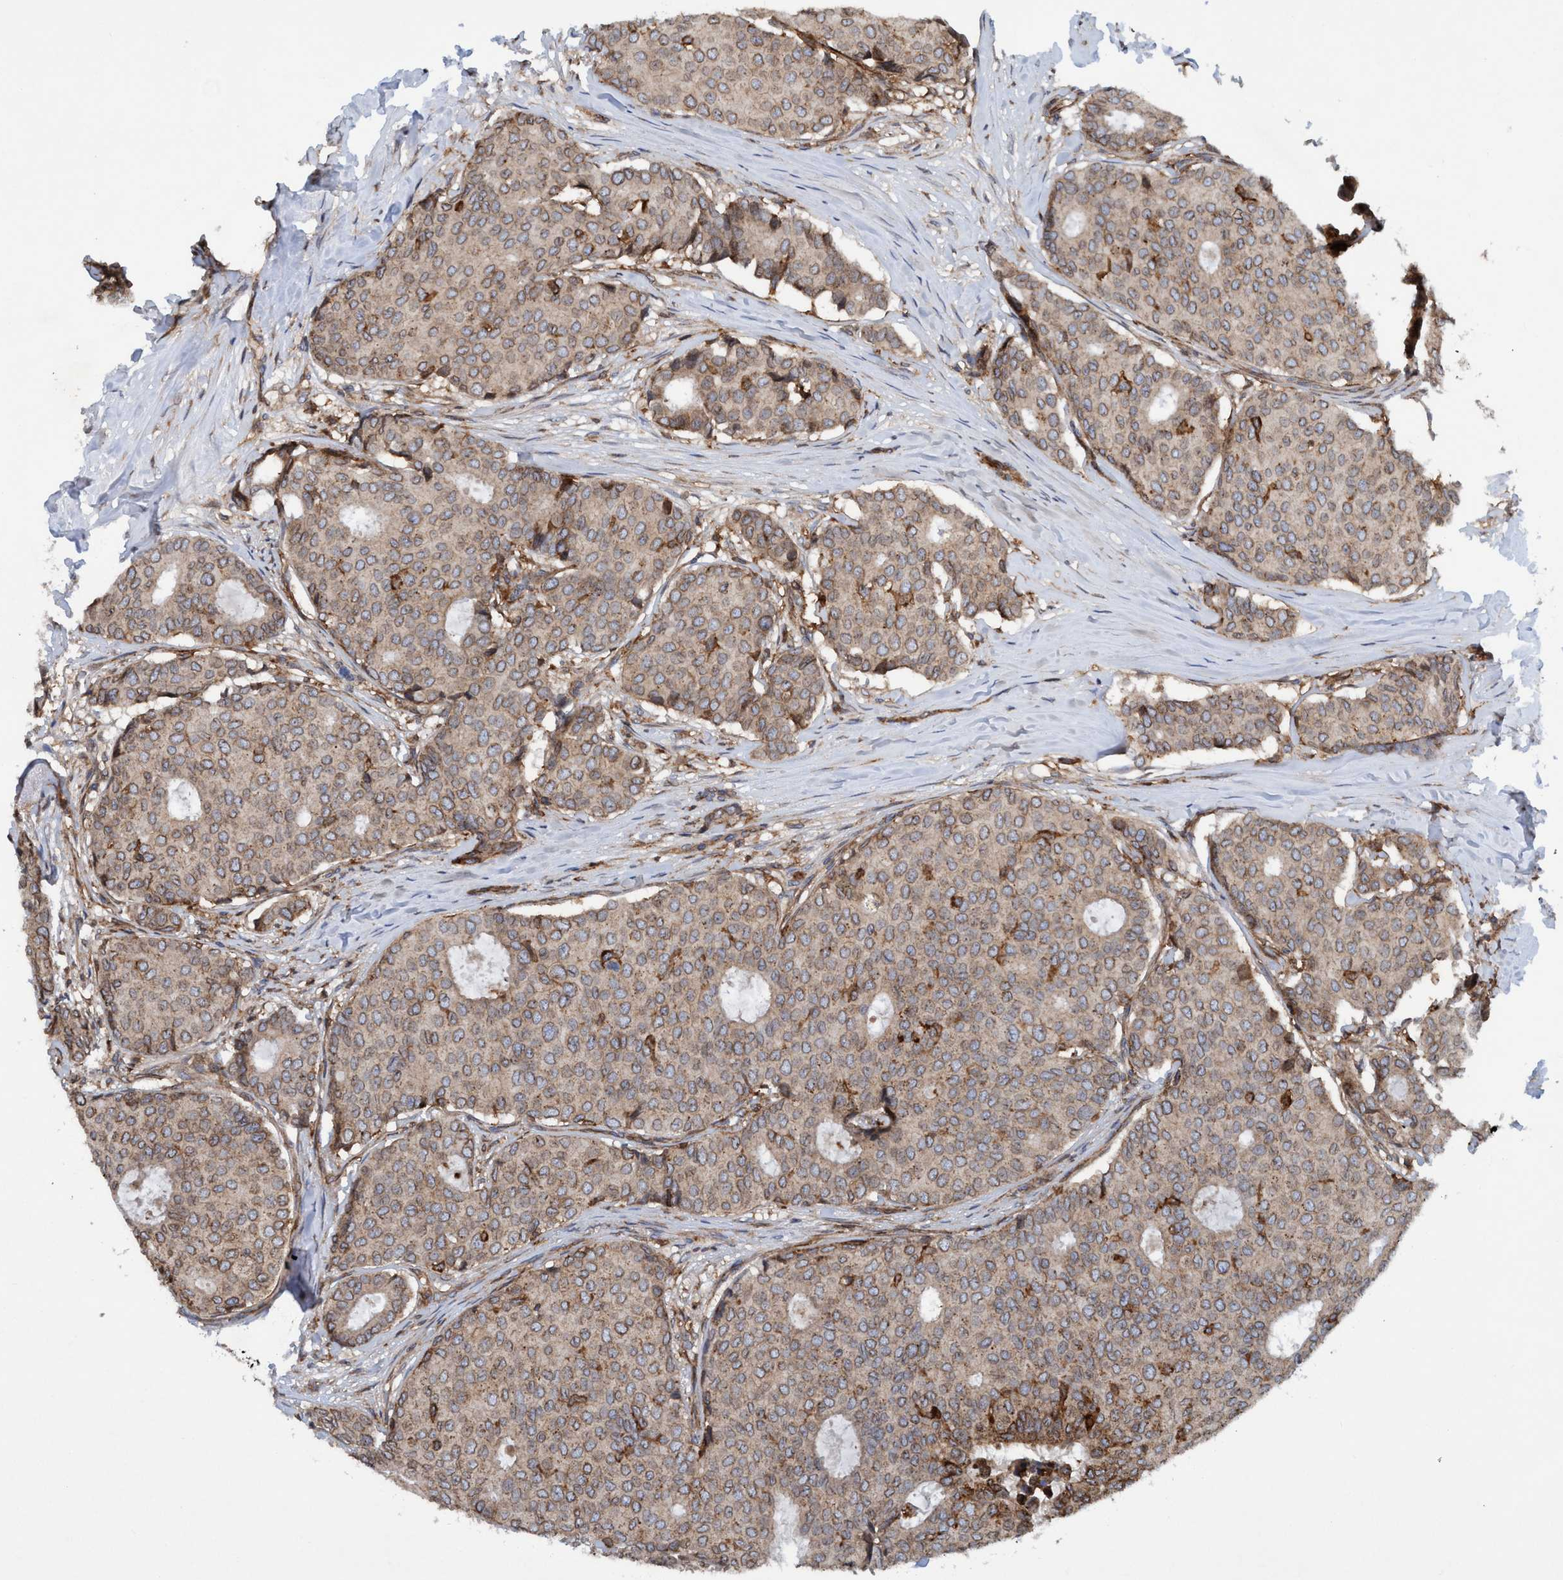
{"staining": {"intensity": "weak", "quantity": ">75%", "location": "cytoplasmic/membranous"}, "tissue": "breast cancer", "cell_type": "Tumor cells", "image_type": "cancer", "snomed": [{"axis": "morphology", "description": "Duct carcinoma"}, {"axis": "topography", "description": "Breast"}], "caption": "Immunohistochemical staining of human breast cancer (intraductal carcinoma) shows low levels of weak cytoplasmic/membranous positivity in approximately >75% of tumor cells.", "gene": "SLC16A3", "patient": {"sex": "female", "age": 75}}